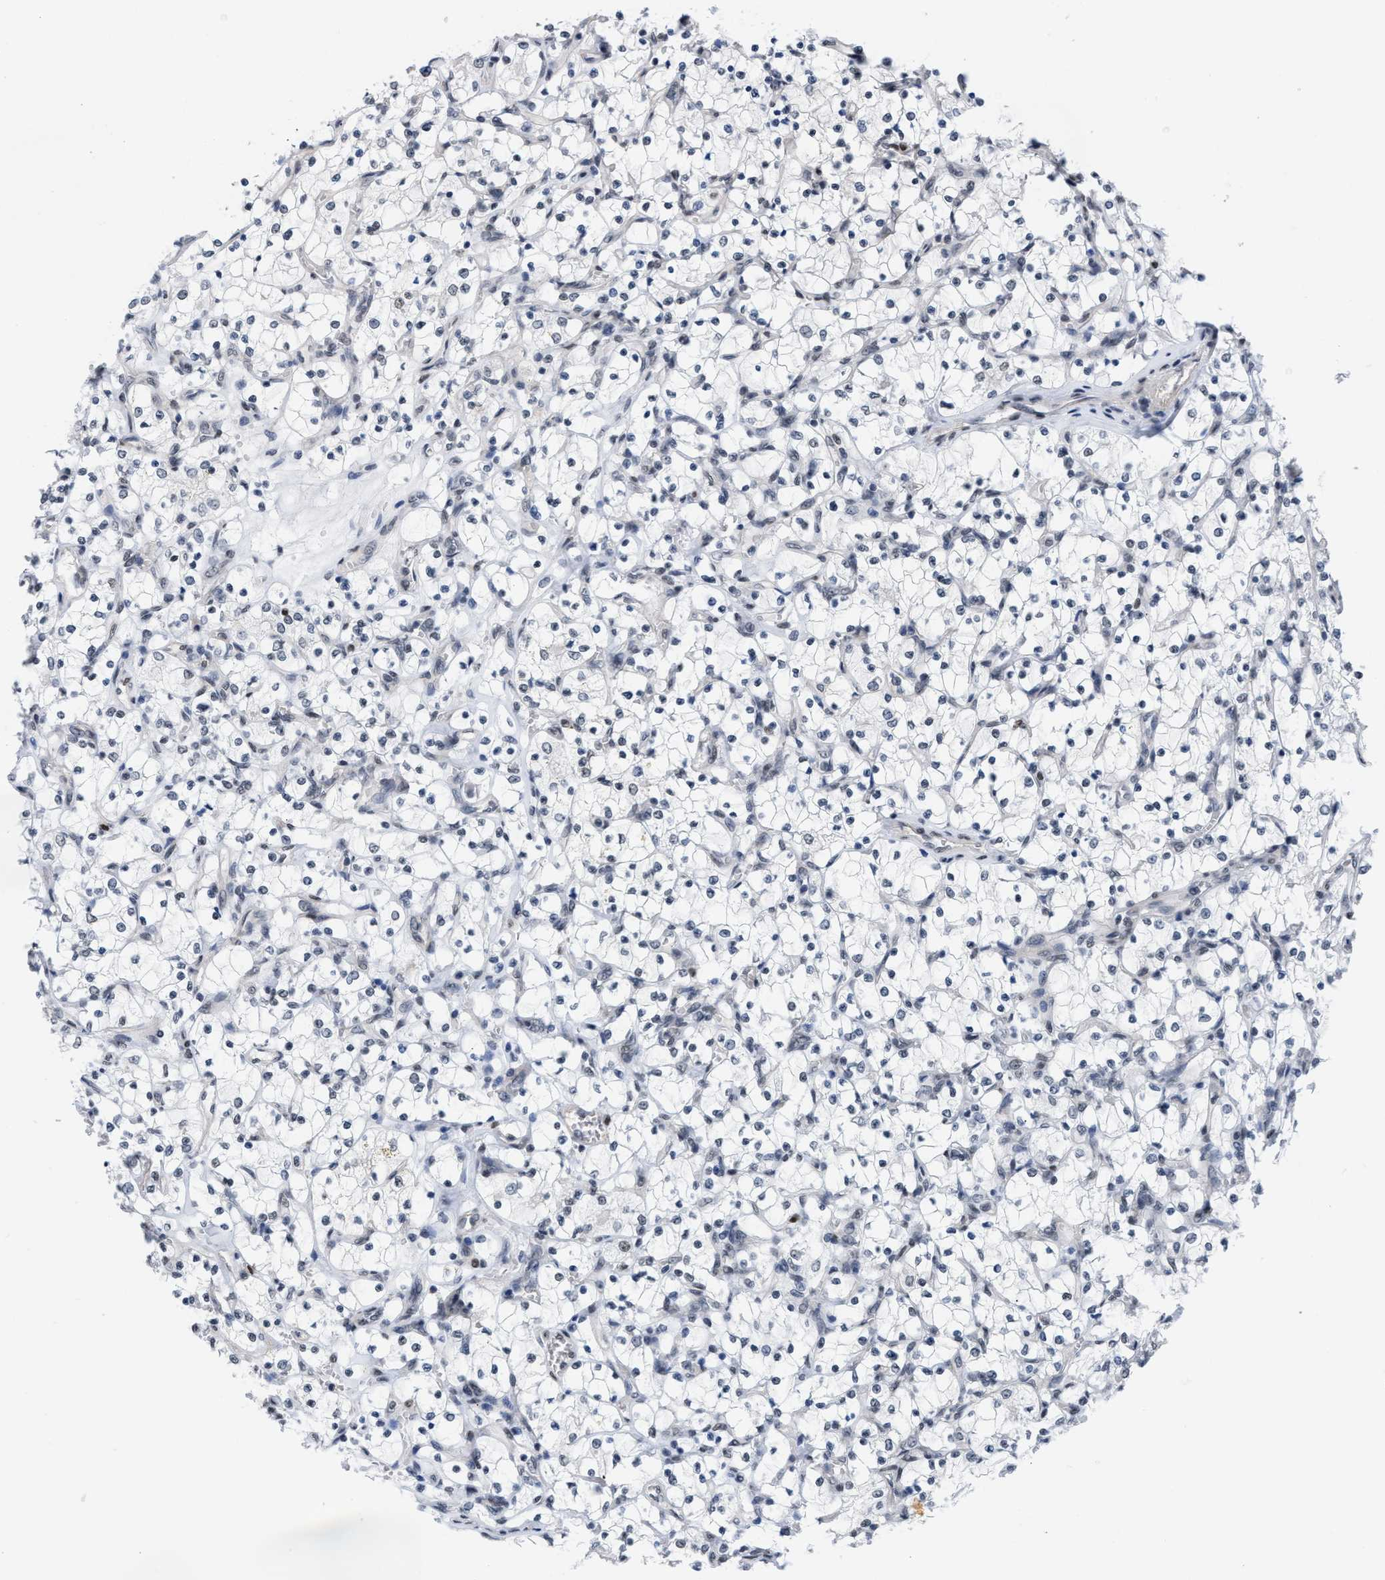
{"staining": {"intensity": "negative", "quantity": "none", "location": "none"}, "tissue": "renal cancer", "cell_type": "Tumor cells", "image_type": "cancer", "snomed": [{"axis": "morphology", "description": "Adenocarcinoma, NOS"}, {"axis": "topography", "description": "Kidney"}], "caption": "Renal adenocarcinoma stained for a protein using immunohistochemistry (IHC) demonstrates no staining tumor cells.", "gene": "MIER1", "patient": {"sex": "female", "age": 69}}